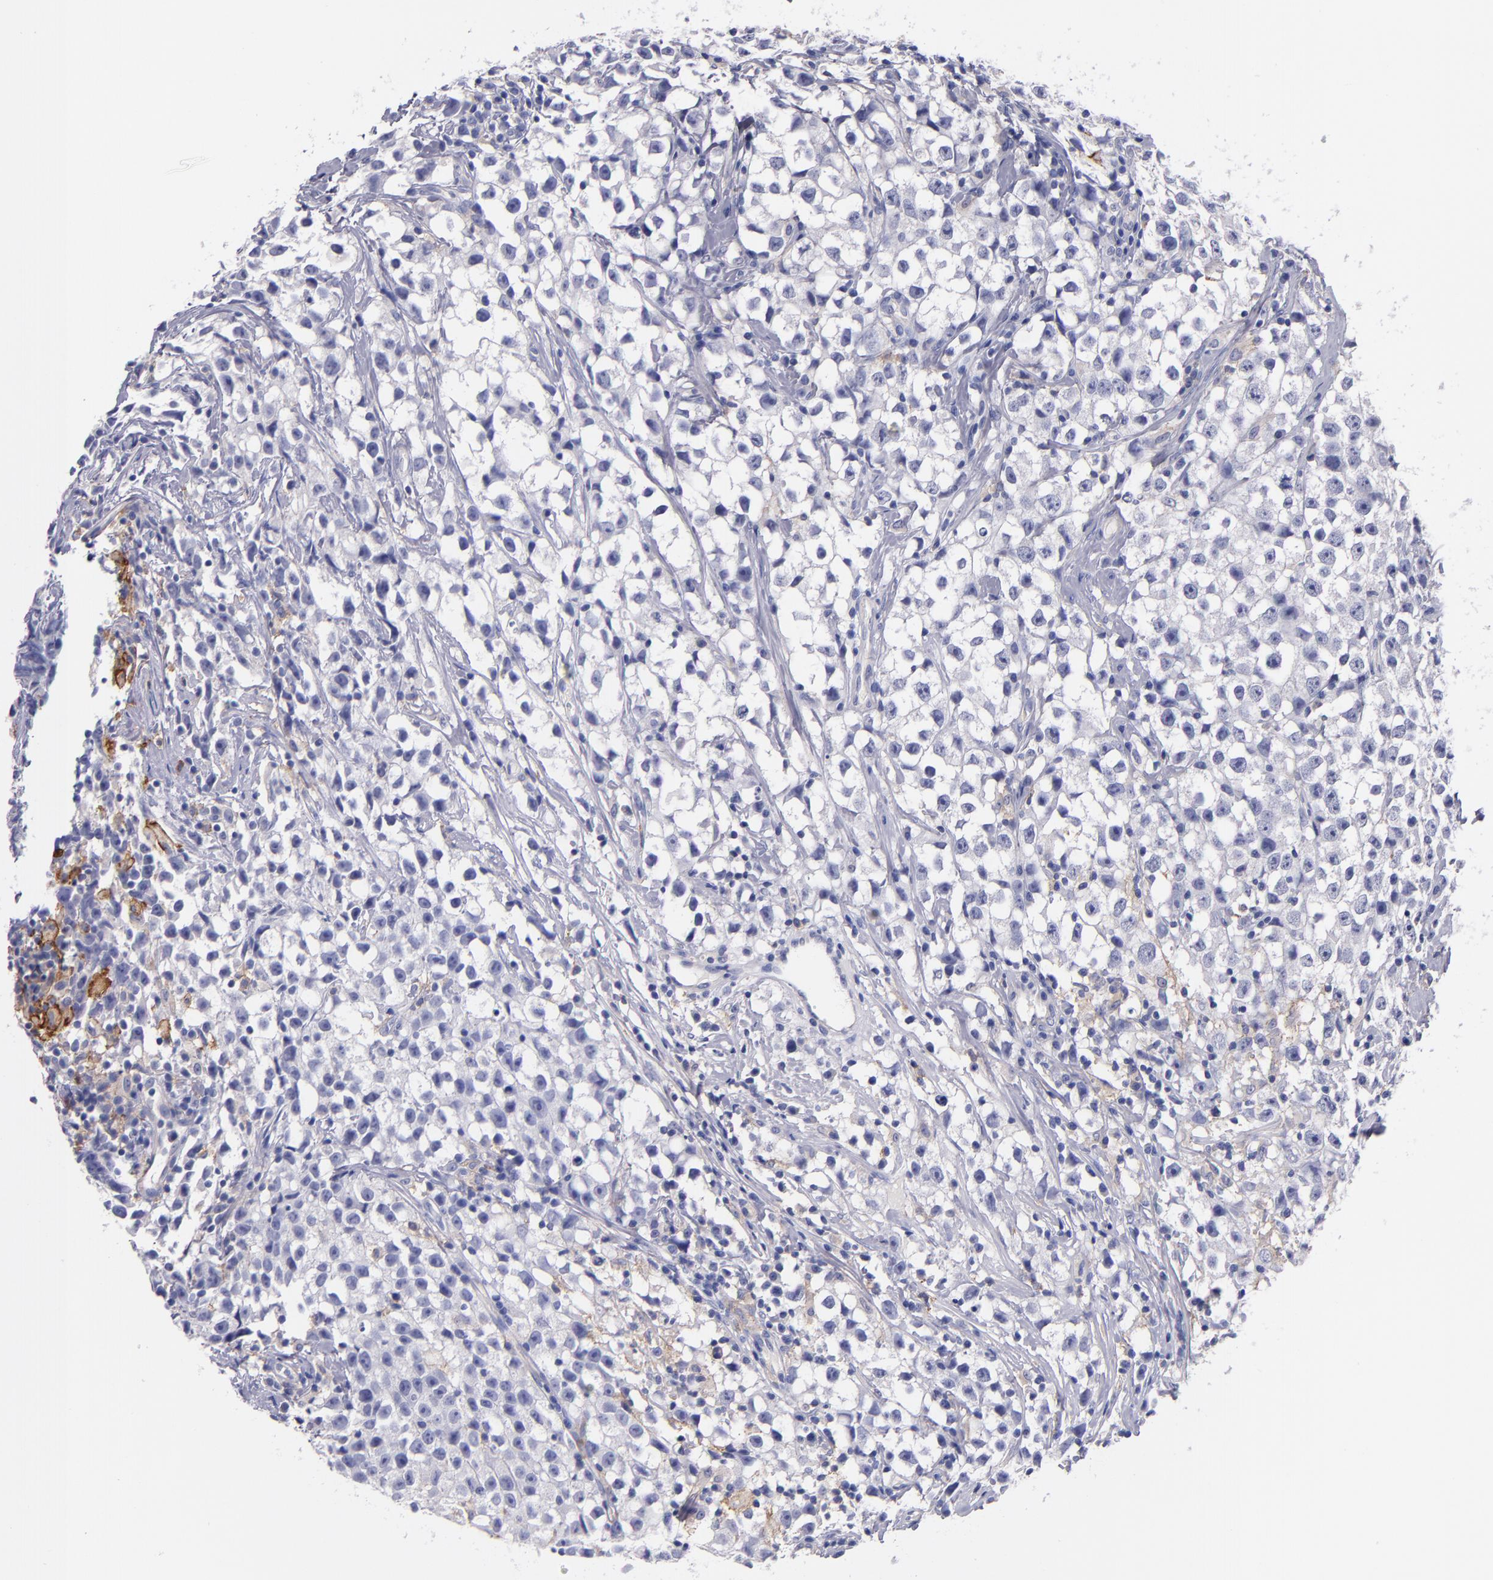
{"staining": {"intensity": "negative", "quantity": "none", "location": "none"}, "tissue": "testis cancer", "cell_type": "Tumor cells", "image_type": "cancer", "snomed": [{"axis": "morphology", "description": "Seminoma, NOS"}, {"axis": "topography", "description": "Testis"}], "caption": "Tumor cells show no significant protein positivity in testis cancer (seminoma). (Brightfield microscopy of DAB (3,3'-diaminobenzidine) immunohistochemistry (IHC) at high magnification).", "gene": "C5AR1", "patient": {"sex": "male", "age": 35}}